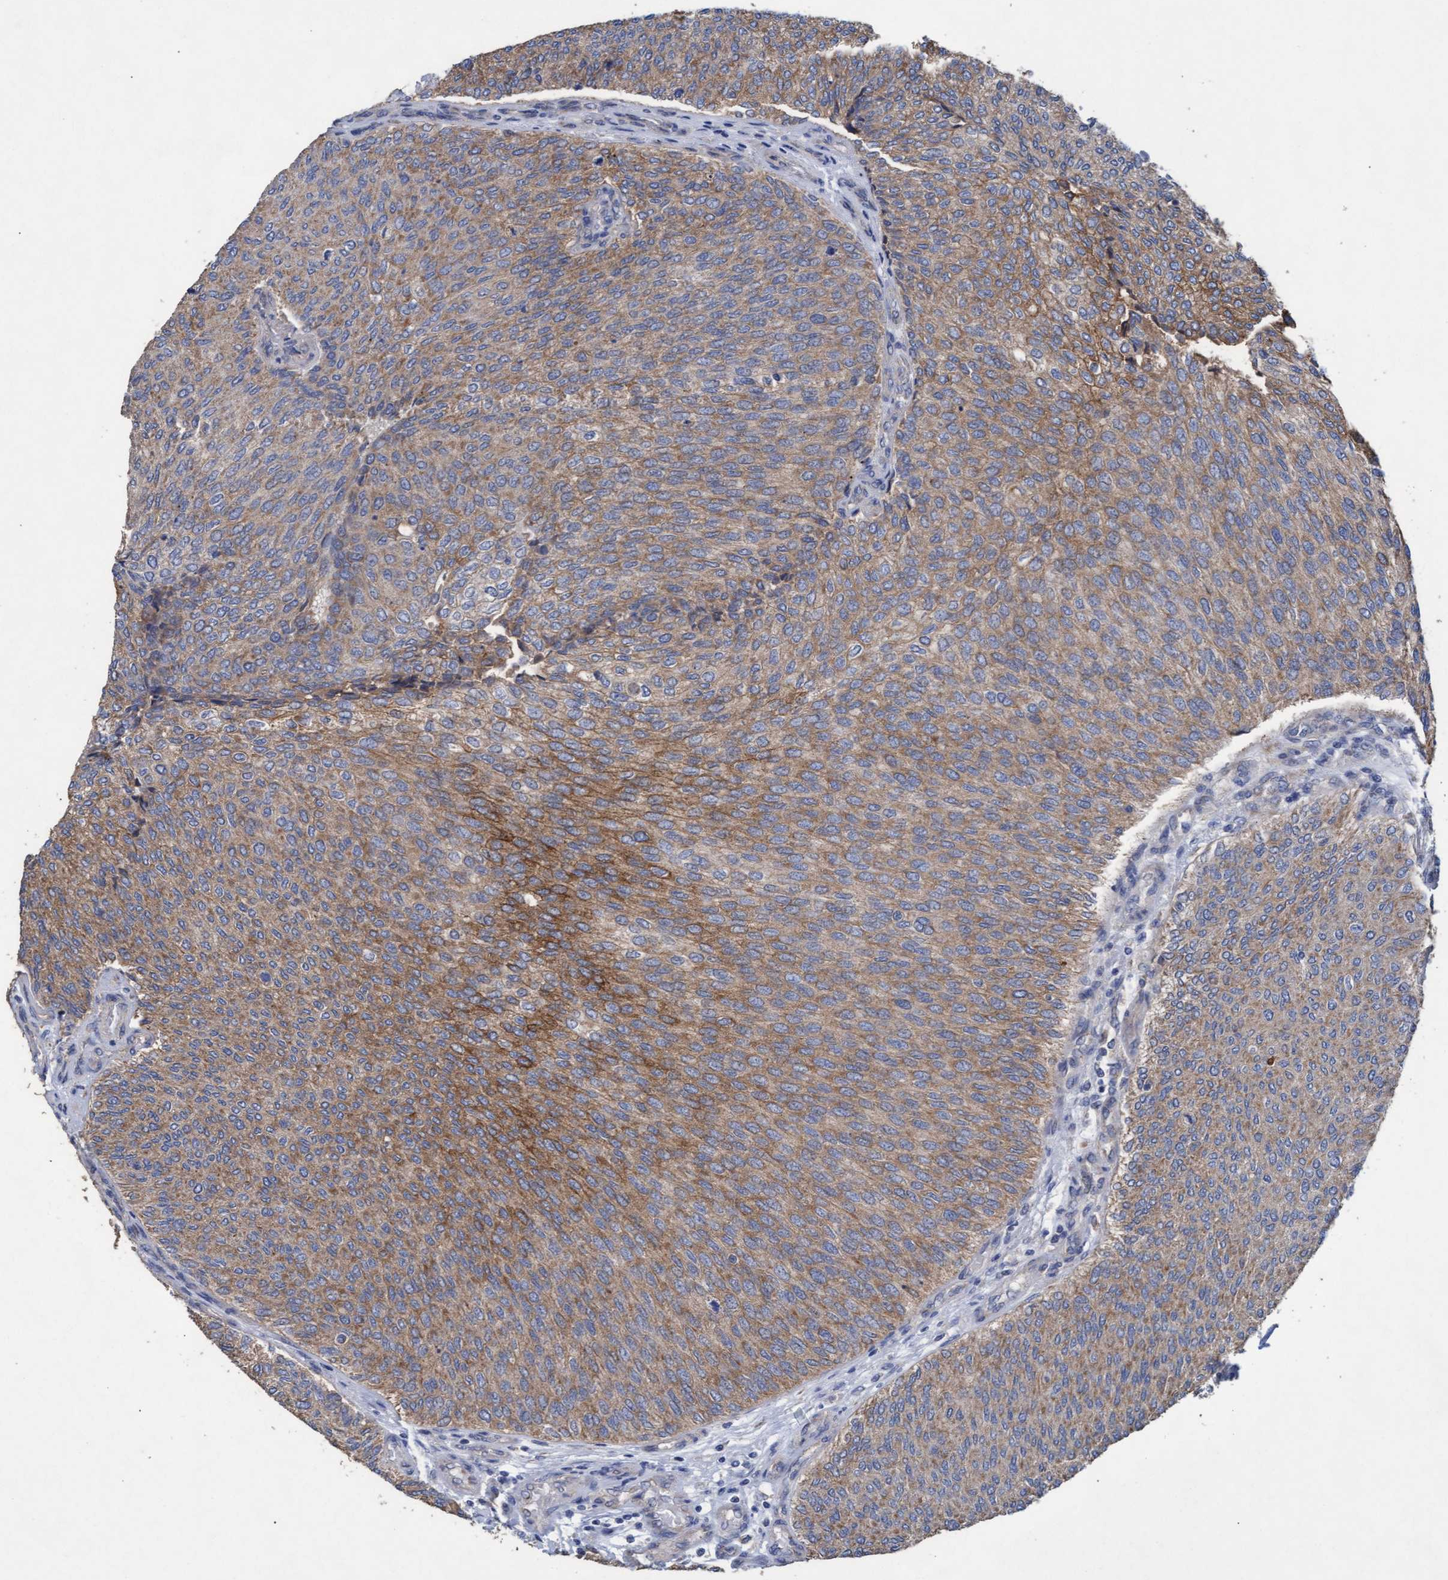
{"staining": {"intensity": "moderate", "quantity": ">75%", "location": "cytoplasmic/membranous"}, "tissue": "urothelial cancer", "cell_type": "Tumor cells", "image_type": "cancer", "snomed": [{"axis": "morphology", "description": "Urothelial carcinoma, Low grade"}, {"axis": "topography", "description": "Urinary bladder"}], "caption": "Immunohistochemistry (IHC) histopathology image of human urothelial carcinoma (low-grade) stained for a protein (brown), which exhibits medium levels of moderate cytoplasmic/membranous positivity in about >75% of tumor cells.", "gene": "MRPL38", "patient": {"sex": "female", "age": 79}}